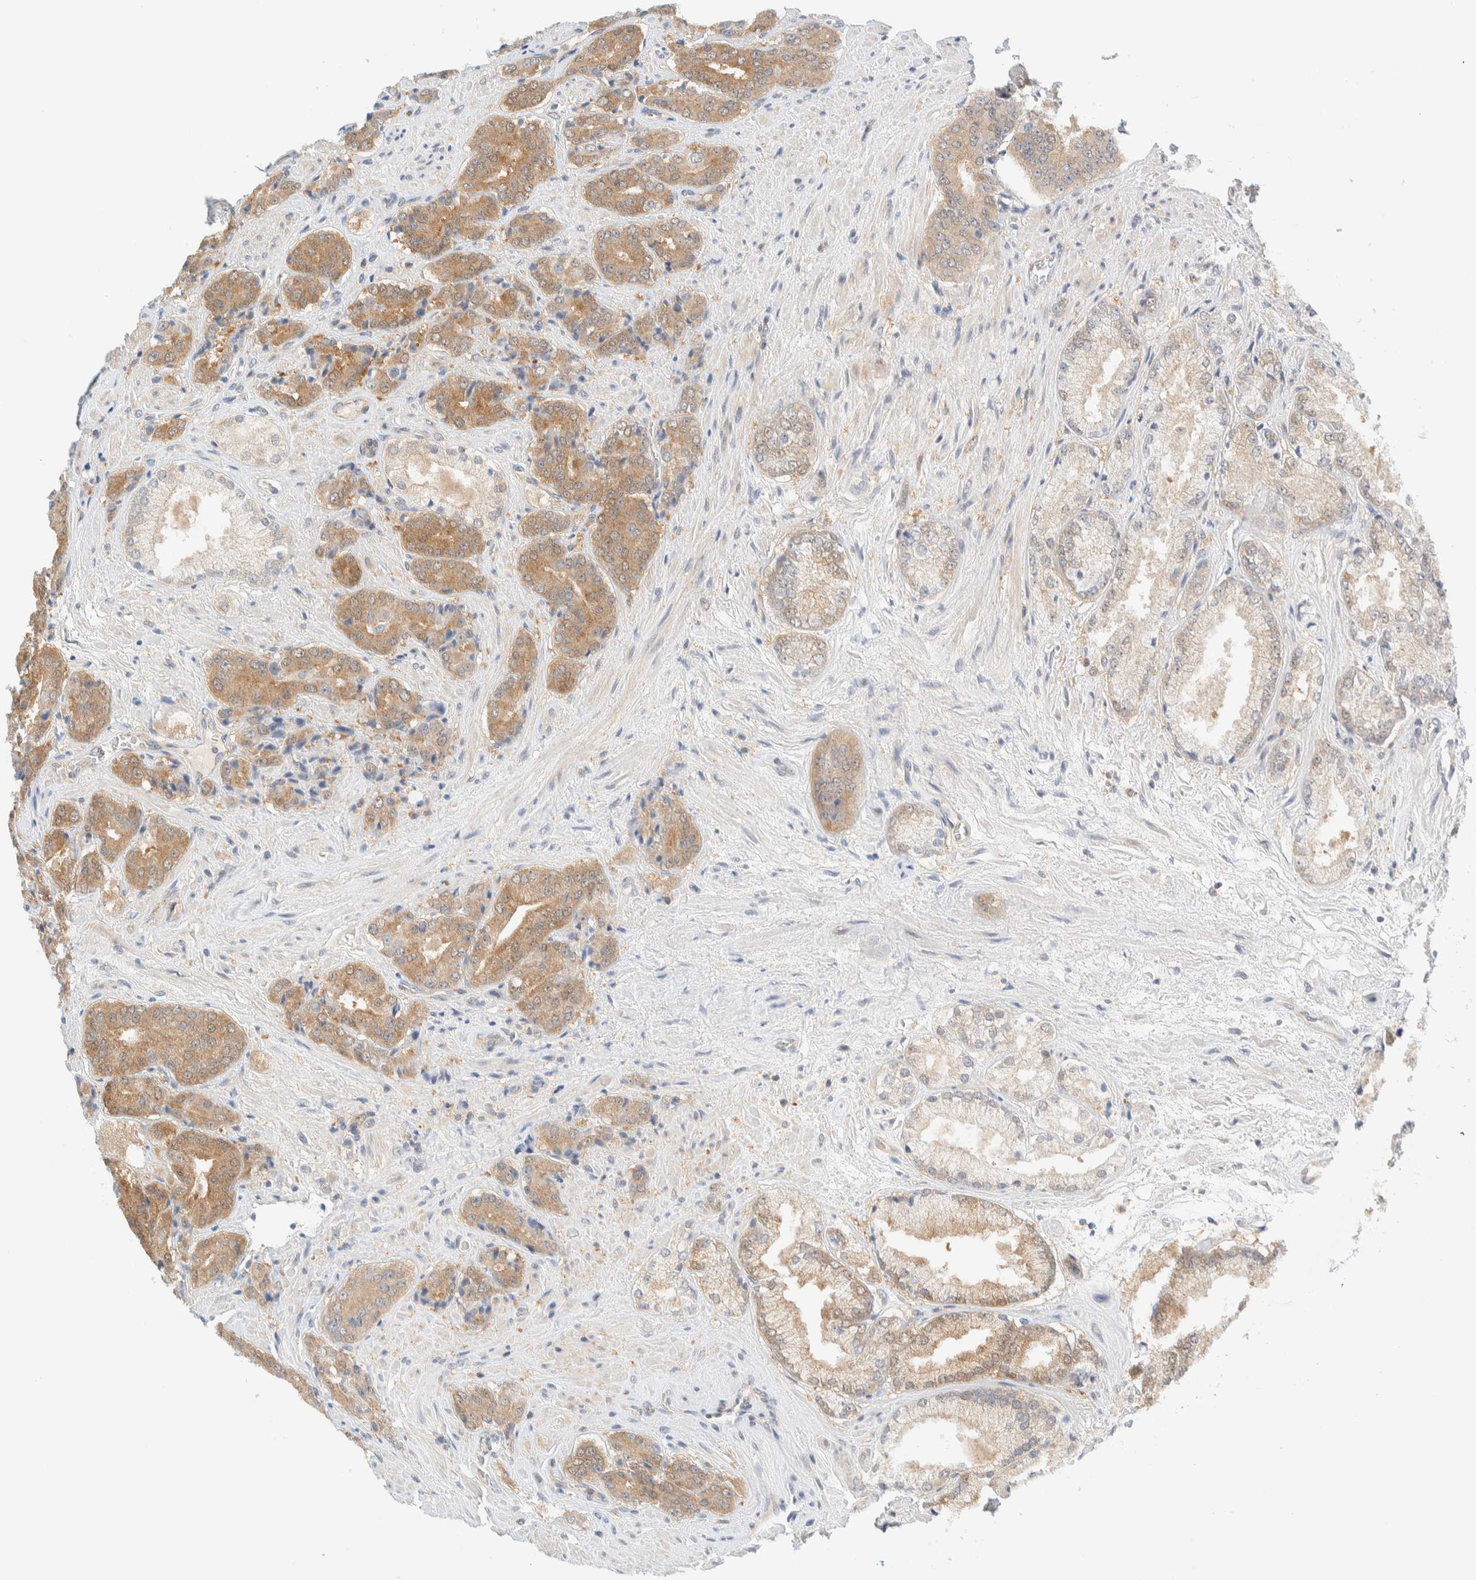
{"staining": {"intensity": "moderate", "quantity": ">75%", "location": "cytoplasmic/membranous"}, "tissue": "prostate cancer", "cell_type": "Tumor cells", "image_type": "cancer", "snomed": [{"axis": "morphology", "description": "Adenocarcinoma, High grade"}, {"axis": "topography", "description": "Prostate"}], "caption": "Tumor cells display medium levels of moderate cytoplasmic/membranous positivity in approximately >75% of cells in high-grade adenocarcinoma (prostate).", "gene": "PCYT2", "patient": {"sex": "male", "age": 71}}